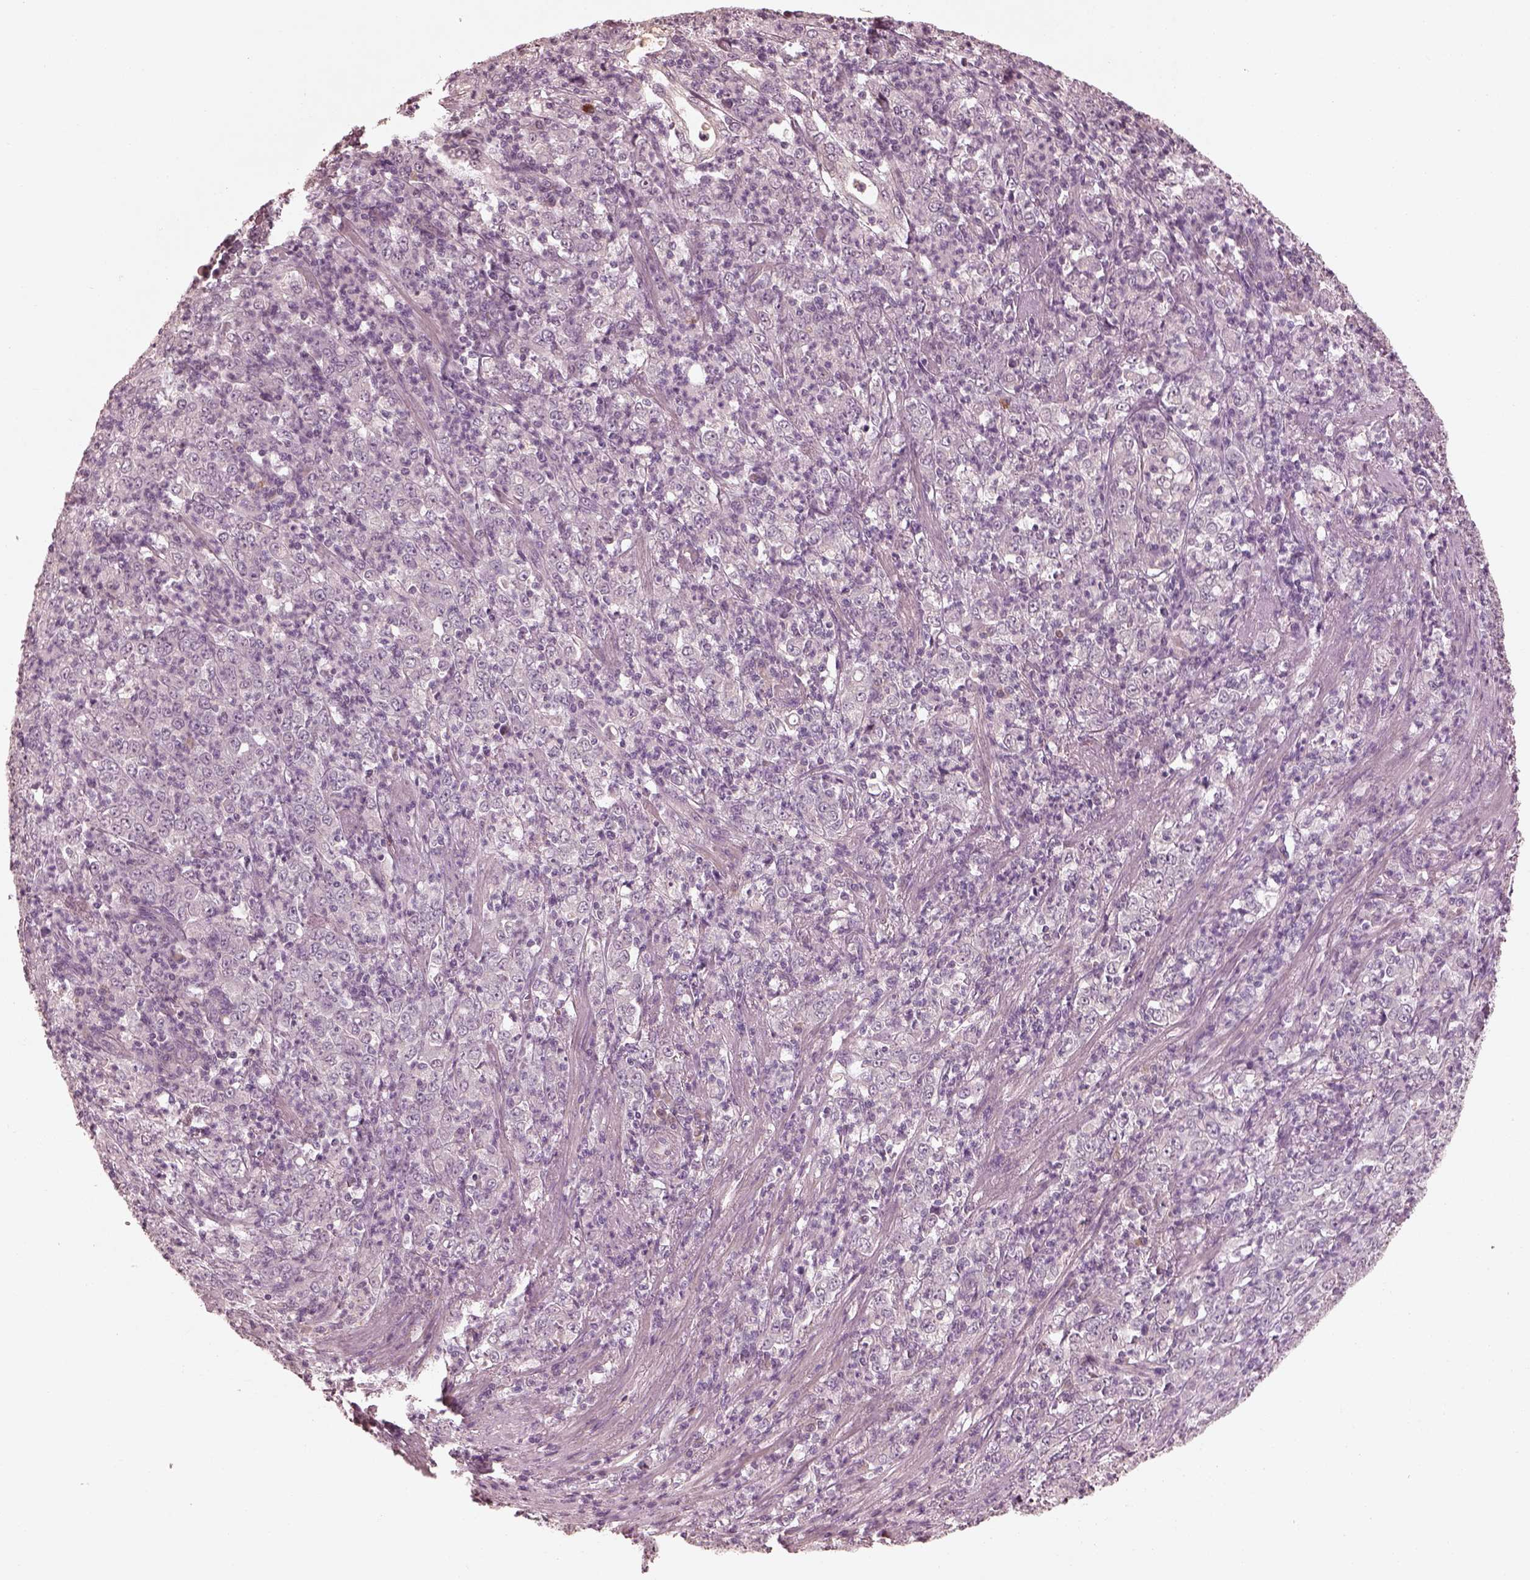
{"staining": {"intensity": "negative", "quantity": "none", "location": "none"}, "tissue": "stomach cancer", "cell_type": "Tumor cells", "image_type": "cancer", "snomed": [{"axis": "morphology", "description": "Adenocarcinoma, NOS"}, {"axis": "topography", "description": "Stomach, lower"}], "caption": "Protein analysis of stomach cancer displays no significant positivity in tumor cells.", "gene": "VWA5B1", "patient": {"sex": "female", "age": 71}}